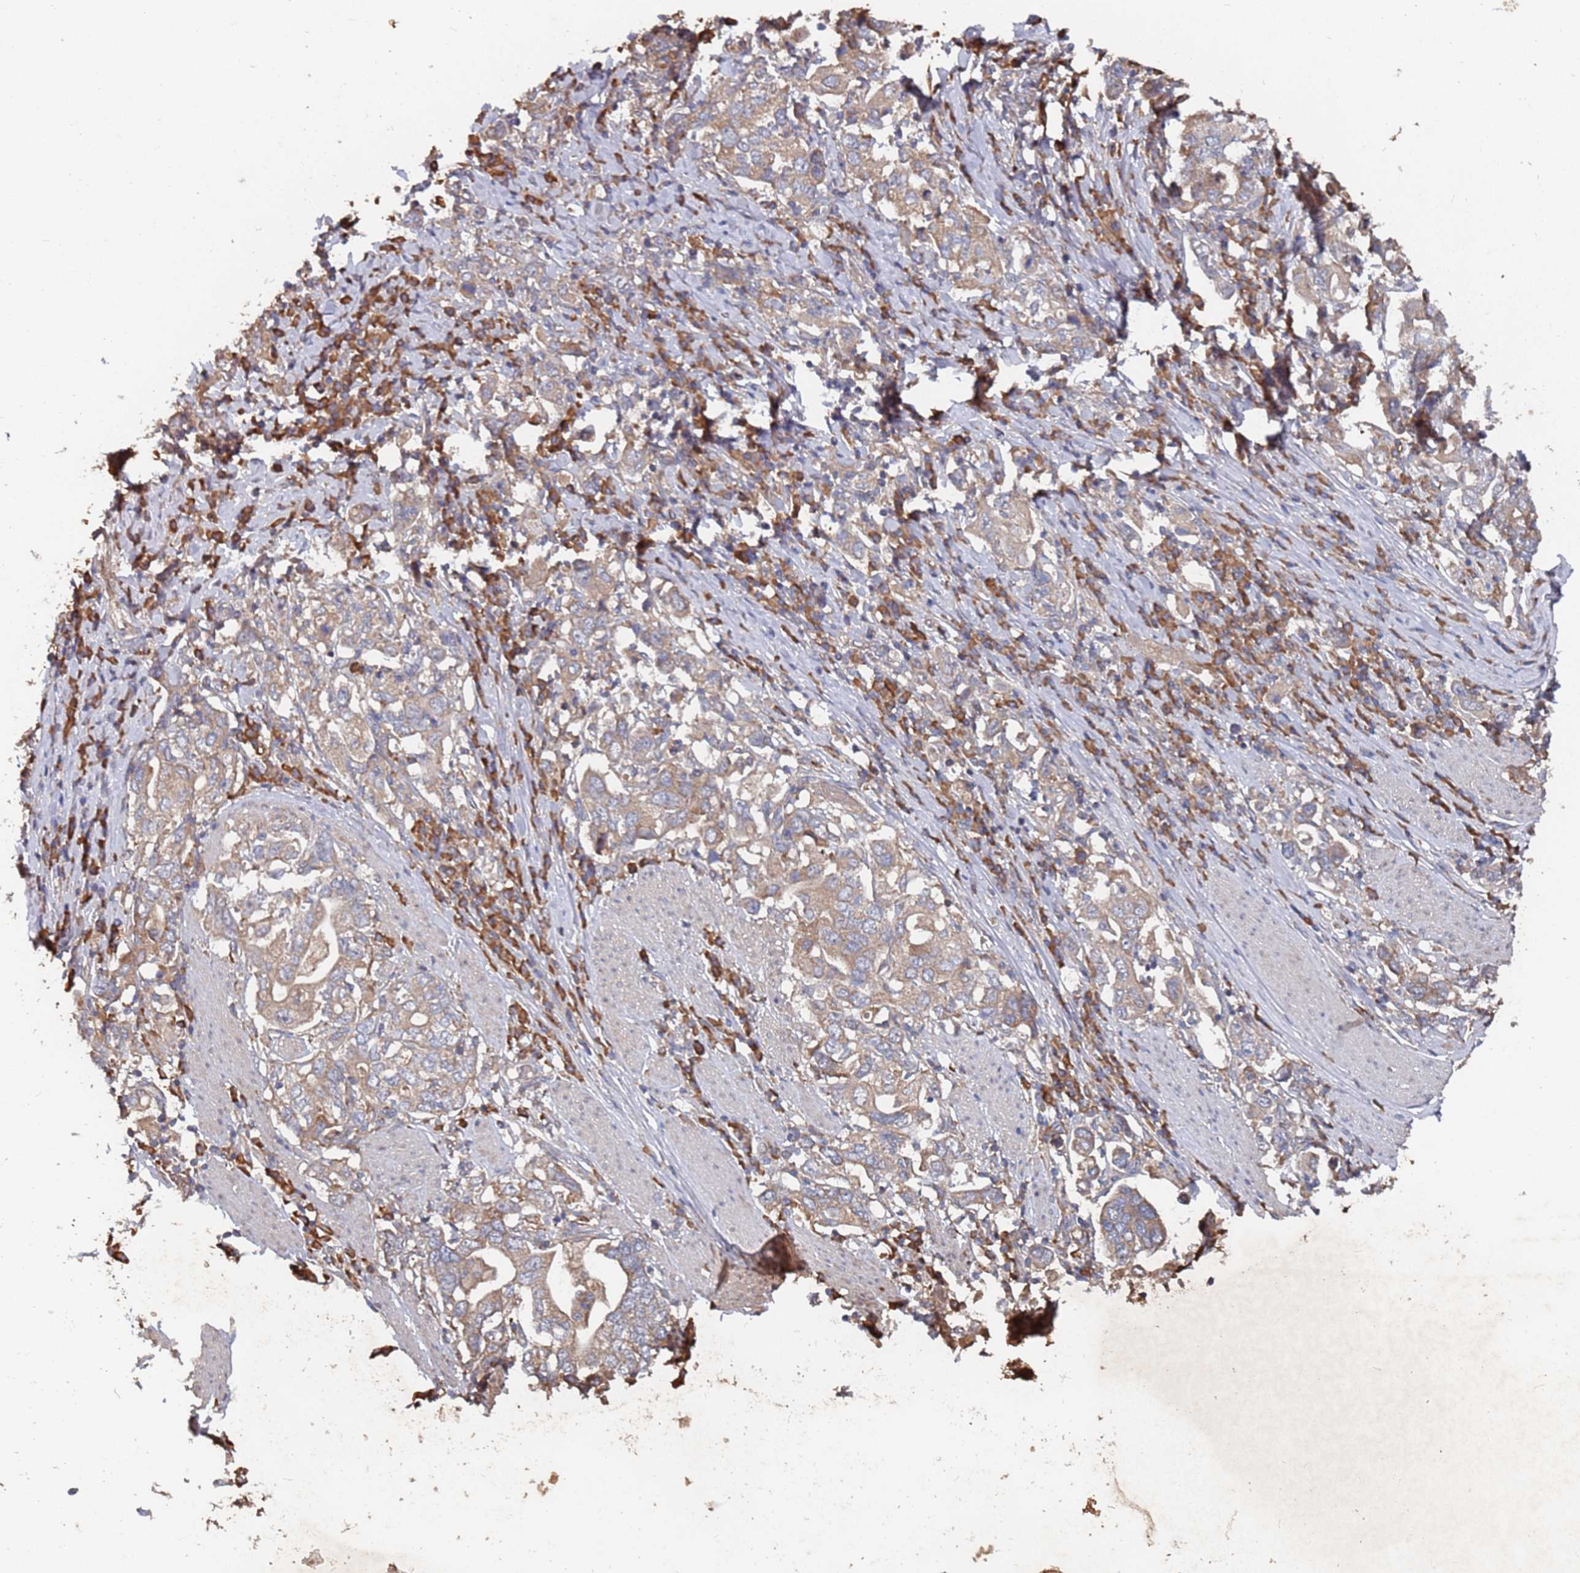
{"staining": {"intensity": "weak", "quantity": ">75%", "location": "cytoplasmic/membranous"}, "tissue": "stomach cancer", "cell_type": "Tumor cells", "image_type": "cancer", "snomed": [{"axis": "morphology", "description": "Adenocarcinoma, NOS"}, {"axis": "topography", "description": "Stomach, upper"}, {"axis": "topography", "description": "Stomach"}], "caption": "Immunohistochemical staining of stomach cancer reveals low levels of weak cytoplasmic/membranous protein staining in about >75% of tumor cells.", "gene": "ATG5", "patient": {"sex": "male", "age": 62}}